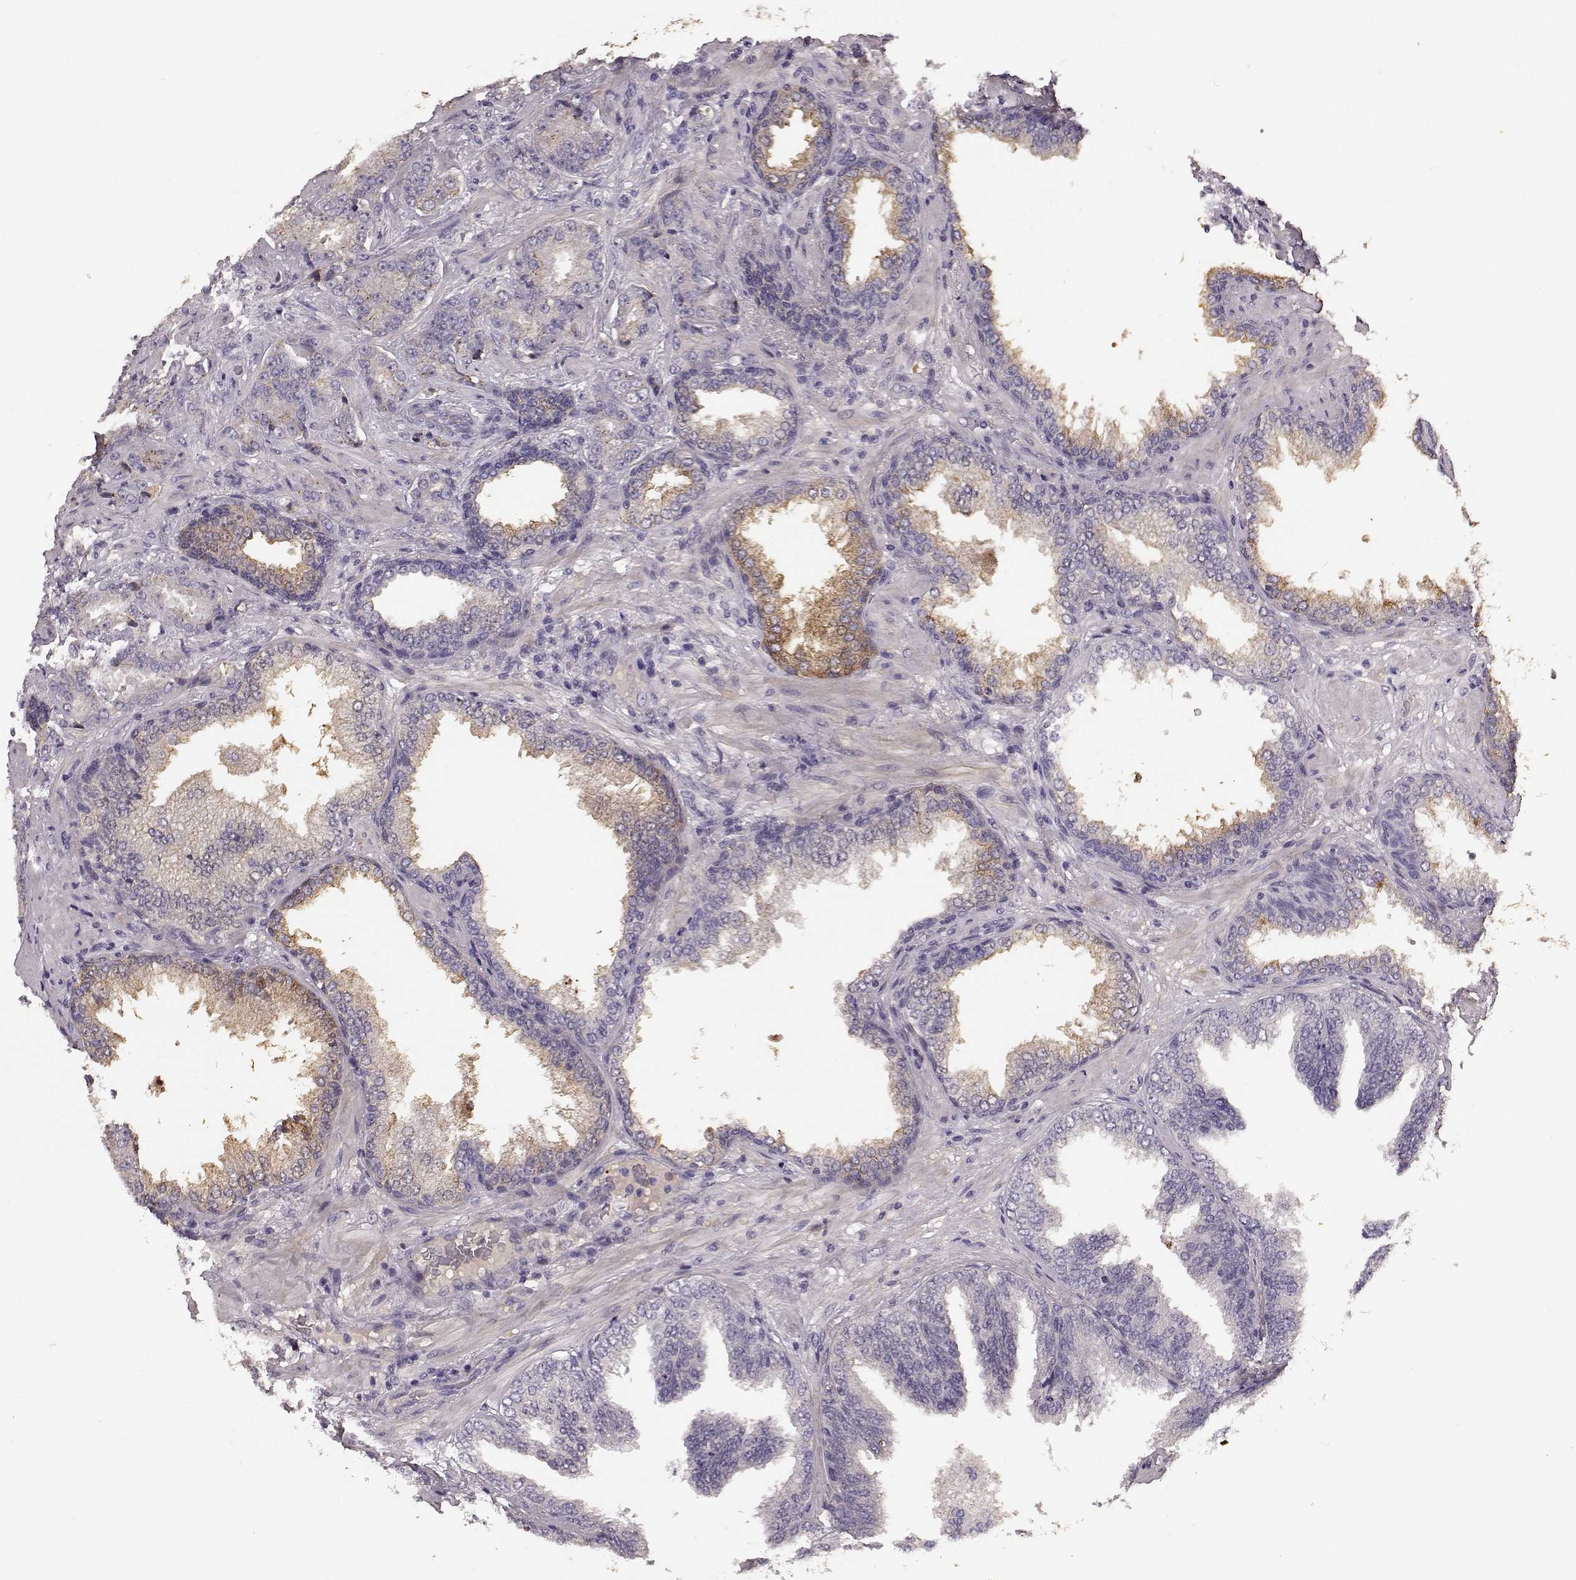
{"staining": {"intensity": "weak", "quantity": "<25%", "location": "cytoplasmic/membranous"}, "tissue": "prostate cancer", "cell_type": "Tumor cells", "image_type": "cancer", "snomed": [{"axis": "morphology", "description": "Adenocarcinoma, Low grade"}, {"axis": "topography", "description": "Prostate"}], "caption": "This is an immunohistochemistry (IHC) image of human adenocarcinoma (low-grade) (prostate). There is no staining in tumor cells.", "gene": "YJEFN3", "patient": {"sex": "male", "age": 68}}